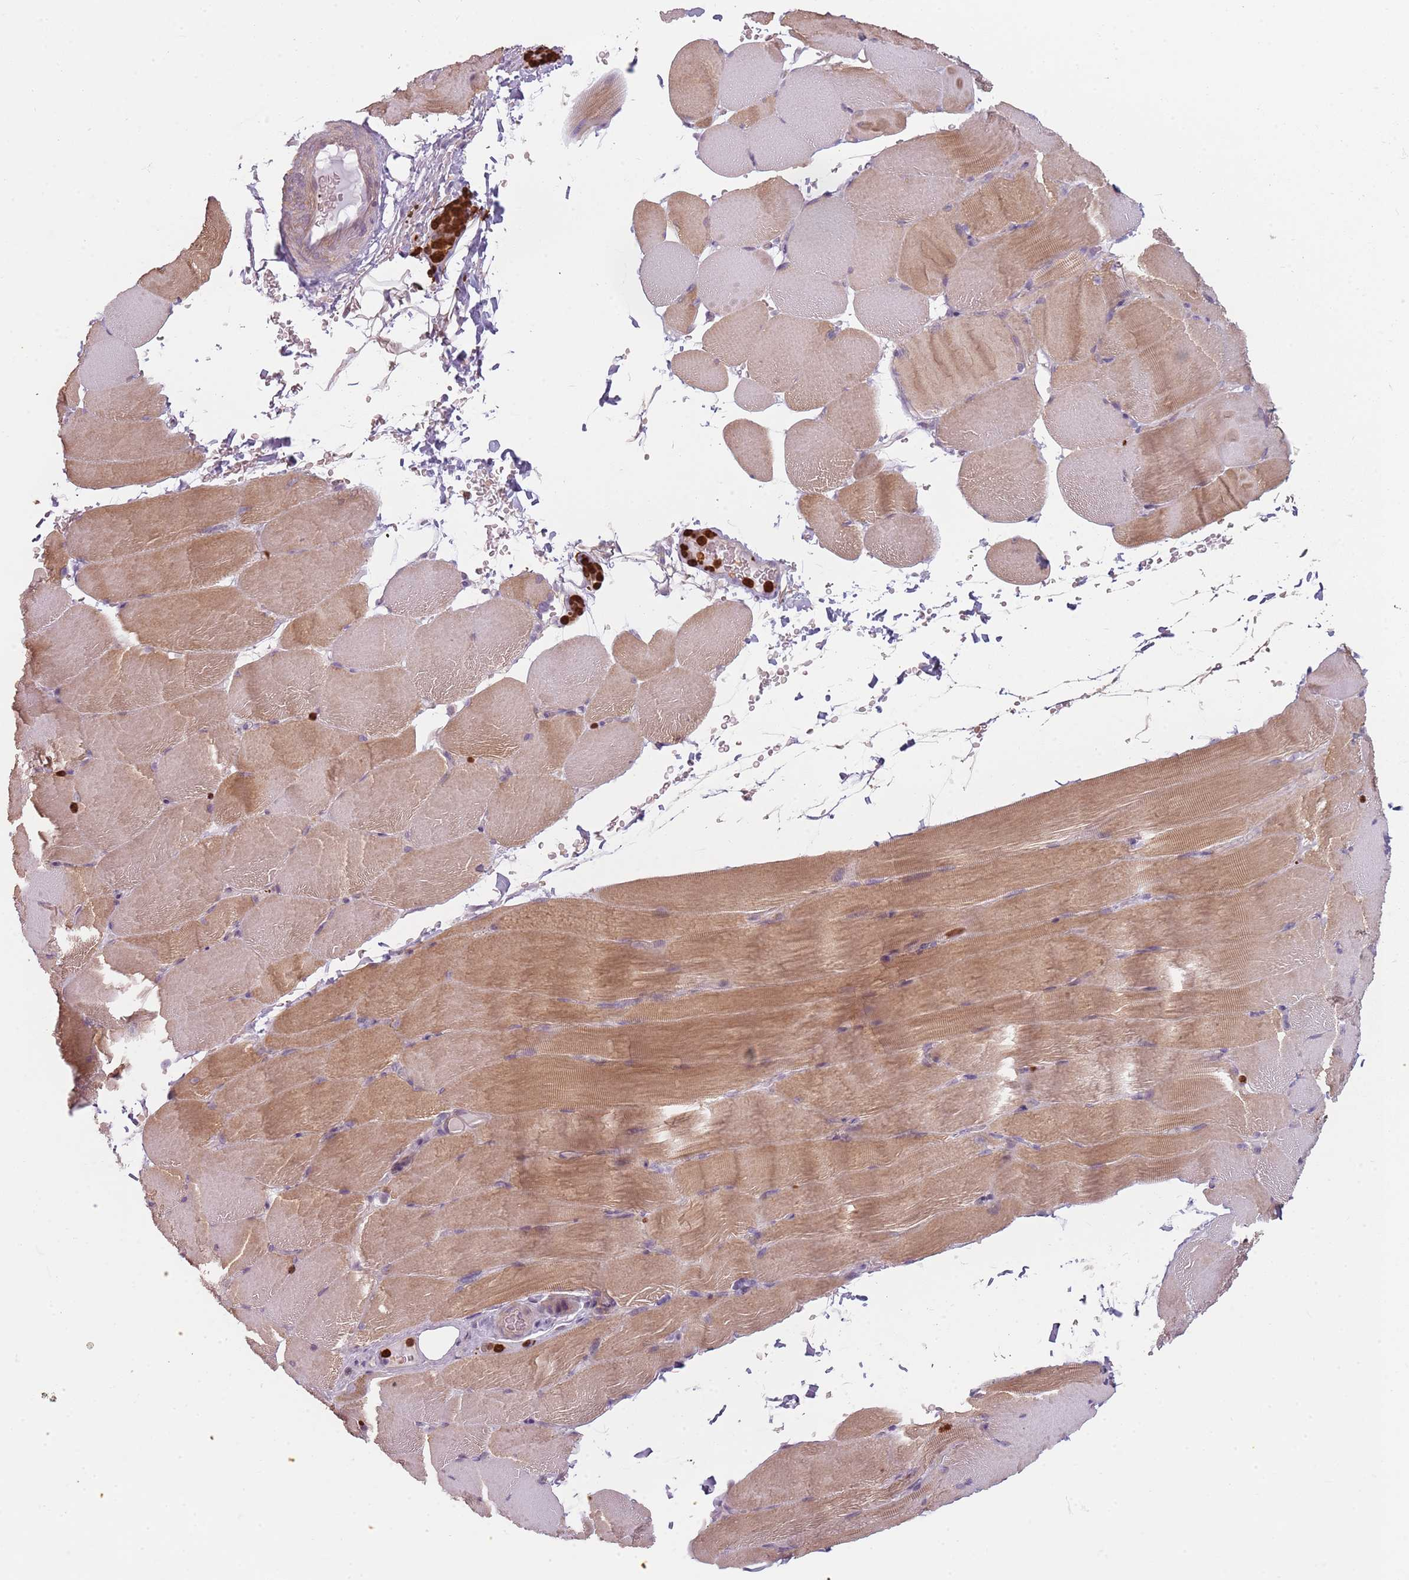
{"staining": {"intensity": "moderate", "quantity": "25%-75%", "location": "cytoplasmic/membranous"}, "tissue": "skeletal muscle", "cell_type": "Myocytes", "image_type": "normal", "snomed": [{"axis": "morphology", "description": "Normal tissue, NOS"}, {"axis": "topography", "description": "Skeletal muscle"}, {"axis": "topography", "description": "Parathyroid gland"}], "caption": "Skeletal muscle stained with DAB IHC shows medium levels of moderate cytoplasmic/membranous staining in about 25%-75% of myocytes.", "gene": "SPAG4", "patient": {"sex": "female", "age": 37}}